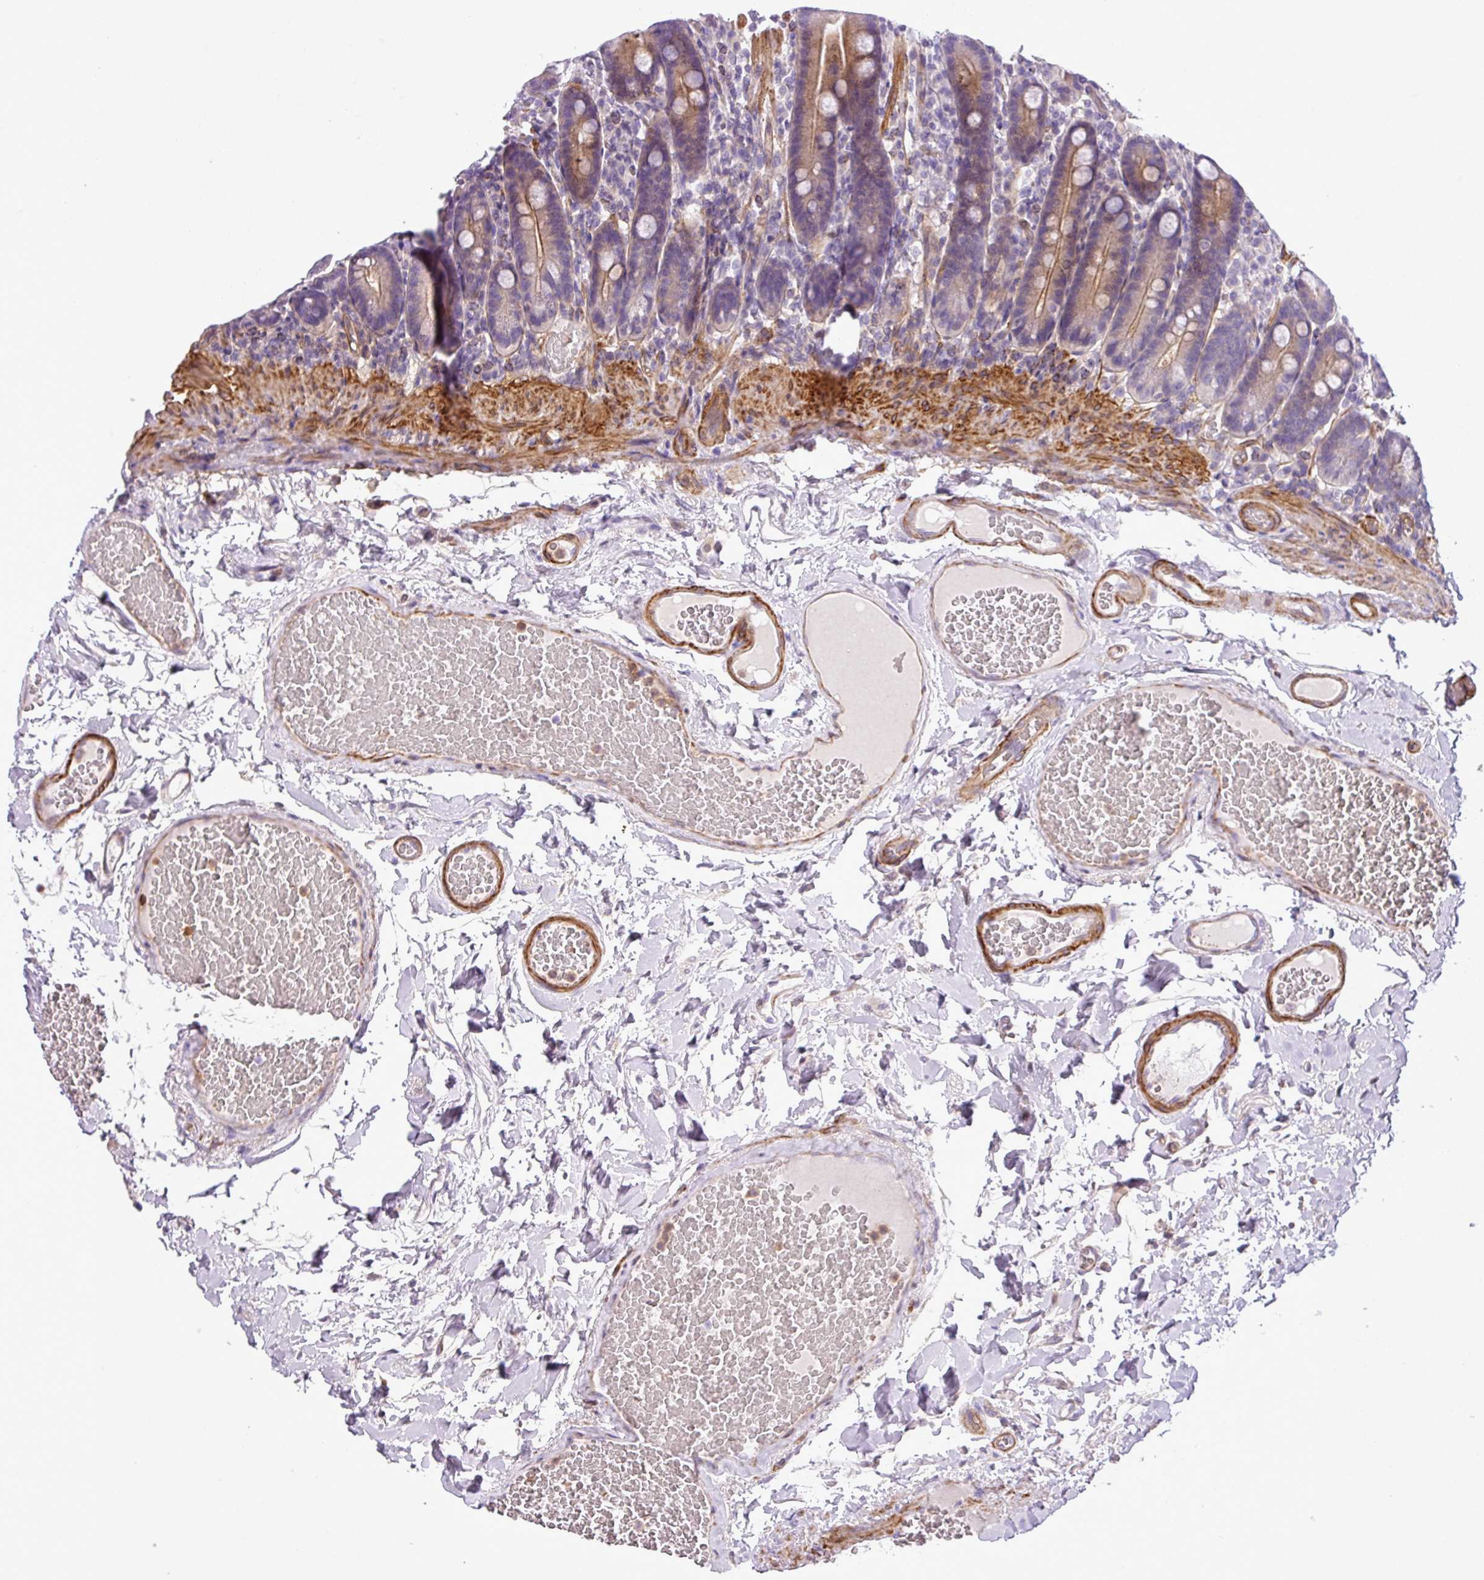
{"staining": {"intensity": "moderate", "quantity": "<25%", "location": "cytoplasmic/membranous"}, "tissue": "duodenum", "cell_type": "Glandular cells", "image_type": "normal", "snomed": [{"axis": "morphology", "description": "Normal tissue, NOS"}, {"axis": "topography", "description": "Duodenum"}], "caption": "Immunohistochemistry (DAB (3,3'-diaminobenzidine)) staining of unremarkable human duodenum reveals moderate cytoplasmic/membranous protein positivity in approximately <25% of glandular cells.", "gene": "NBEAL2", "patient": {"sex": "female", "age": 62}}